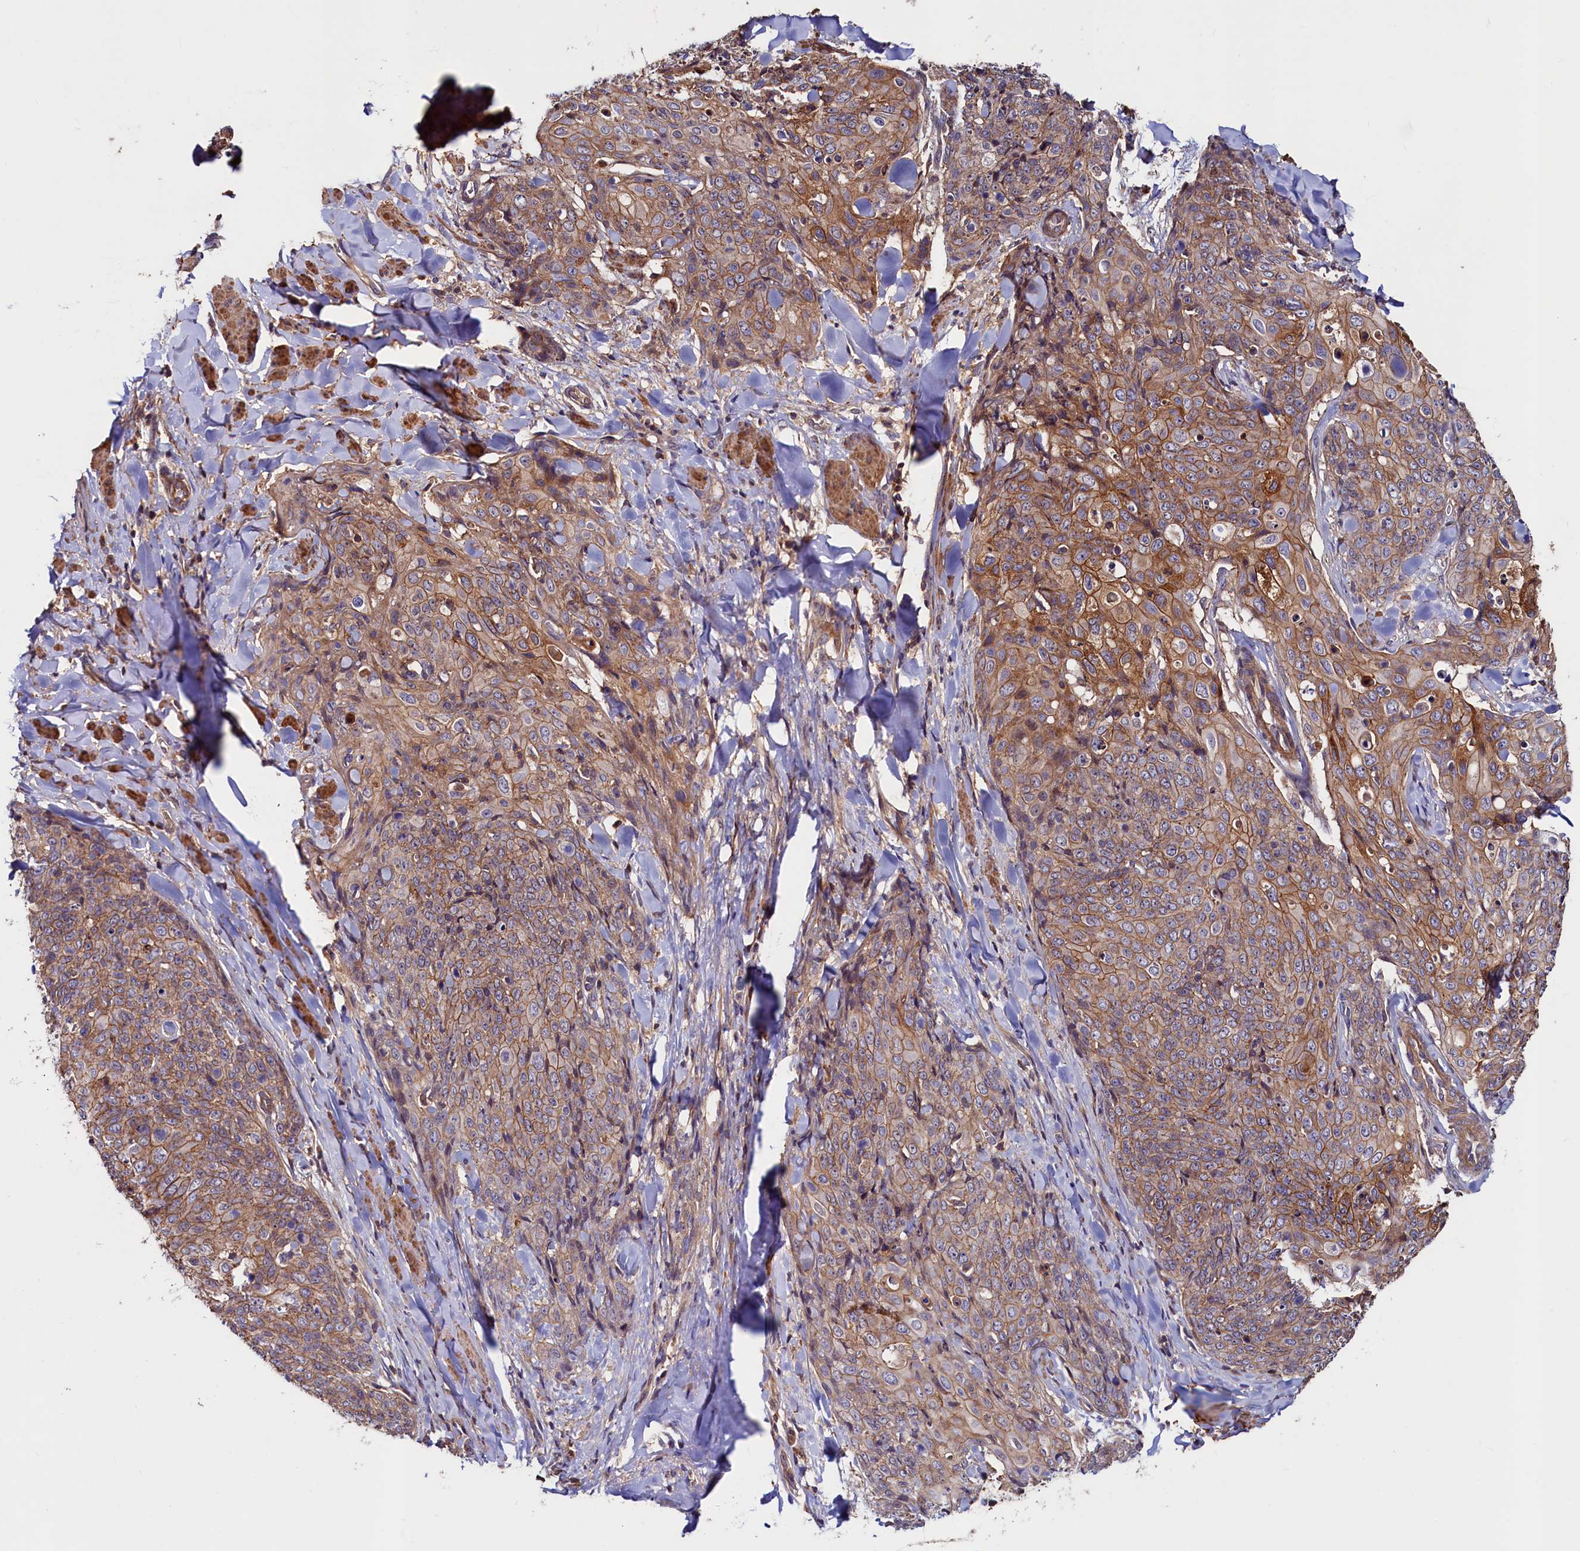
{"staining": {"intensity": "moderate", "quantity": ">75%", "location": "cytoplasmic/membranous"}, "tissue": "skin cancer", "cell_type": "Tumor cells", "image_type": "cancer", "snomed": [{"axis": "morphology", "description": "Squamous cell carcinoma, NOS"}, {"axis": "topography", "description": "Skin"}, {"axis": "topography", "description": "Vulva"}], "caption": "Immunohistochemistry (IHC) micrograph of neoplastic tissue: human skin cancer stained using immunohistochemistry shows medium levels of moderate protein expression localized specifically in the cytoplasmic/membranous of tumor cells, appearing as a cytoplasmic/membranous brown color.", "gene": "DUOXA1", "patient": {"sex": "female", "age": 85}}